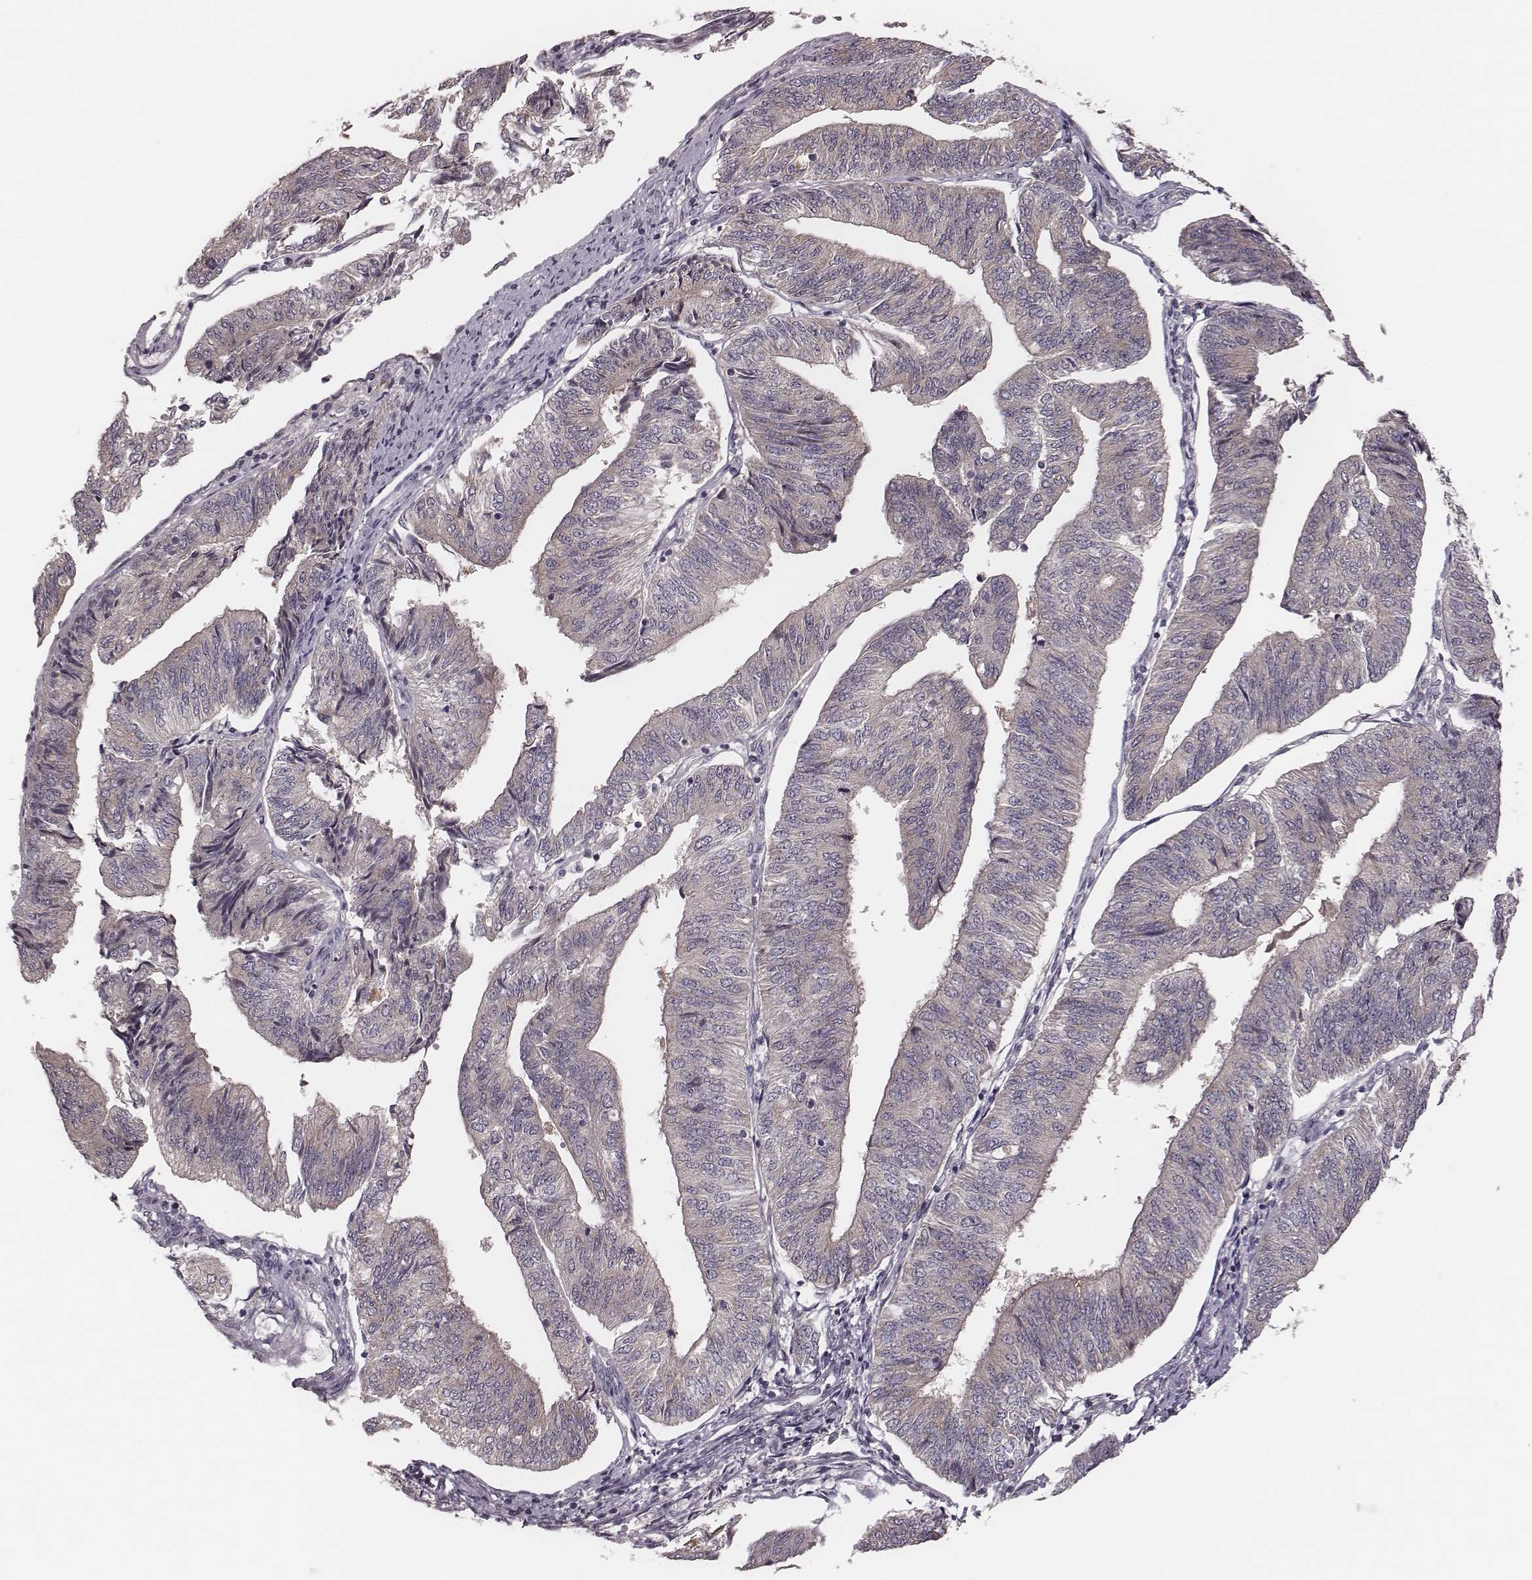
{"staining": {"intensity": "negative", "quantity": "none", "location": "none"}, "tissue": "endometrial cancer", "cell_type": "Tumor cells", "image_type": "cancer", "snomed": [{"axis": "morphology", "description": "Adenocarcinoma, NOS"}, {"axis": "topography", "description": "Endometrium"}], "caption": "Tumor cells show no significant positivity in endometrial cancer (adenocarcinoma).", "gene": "P2RX5", "patient": {"sex": "female", "age": 58}}